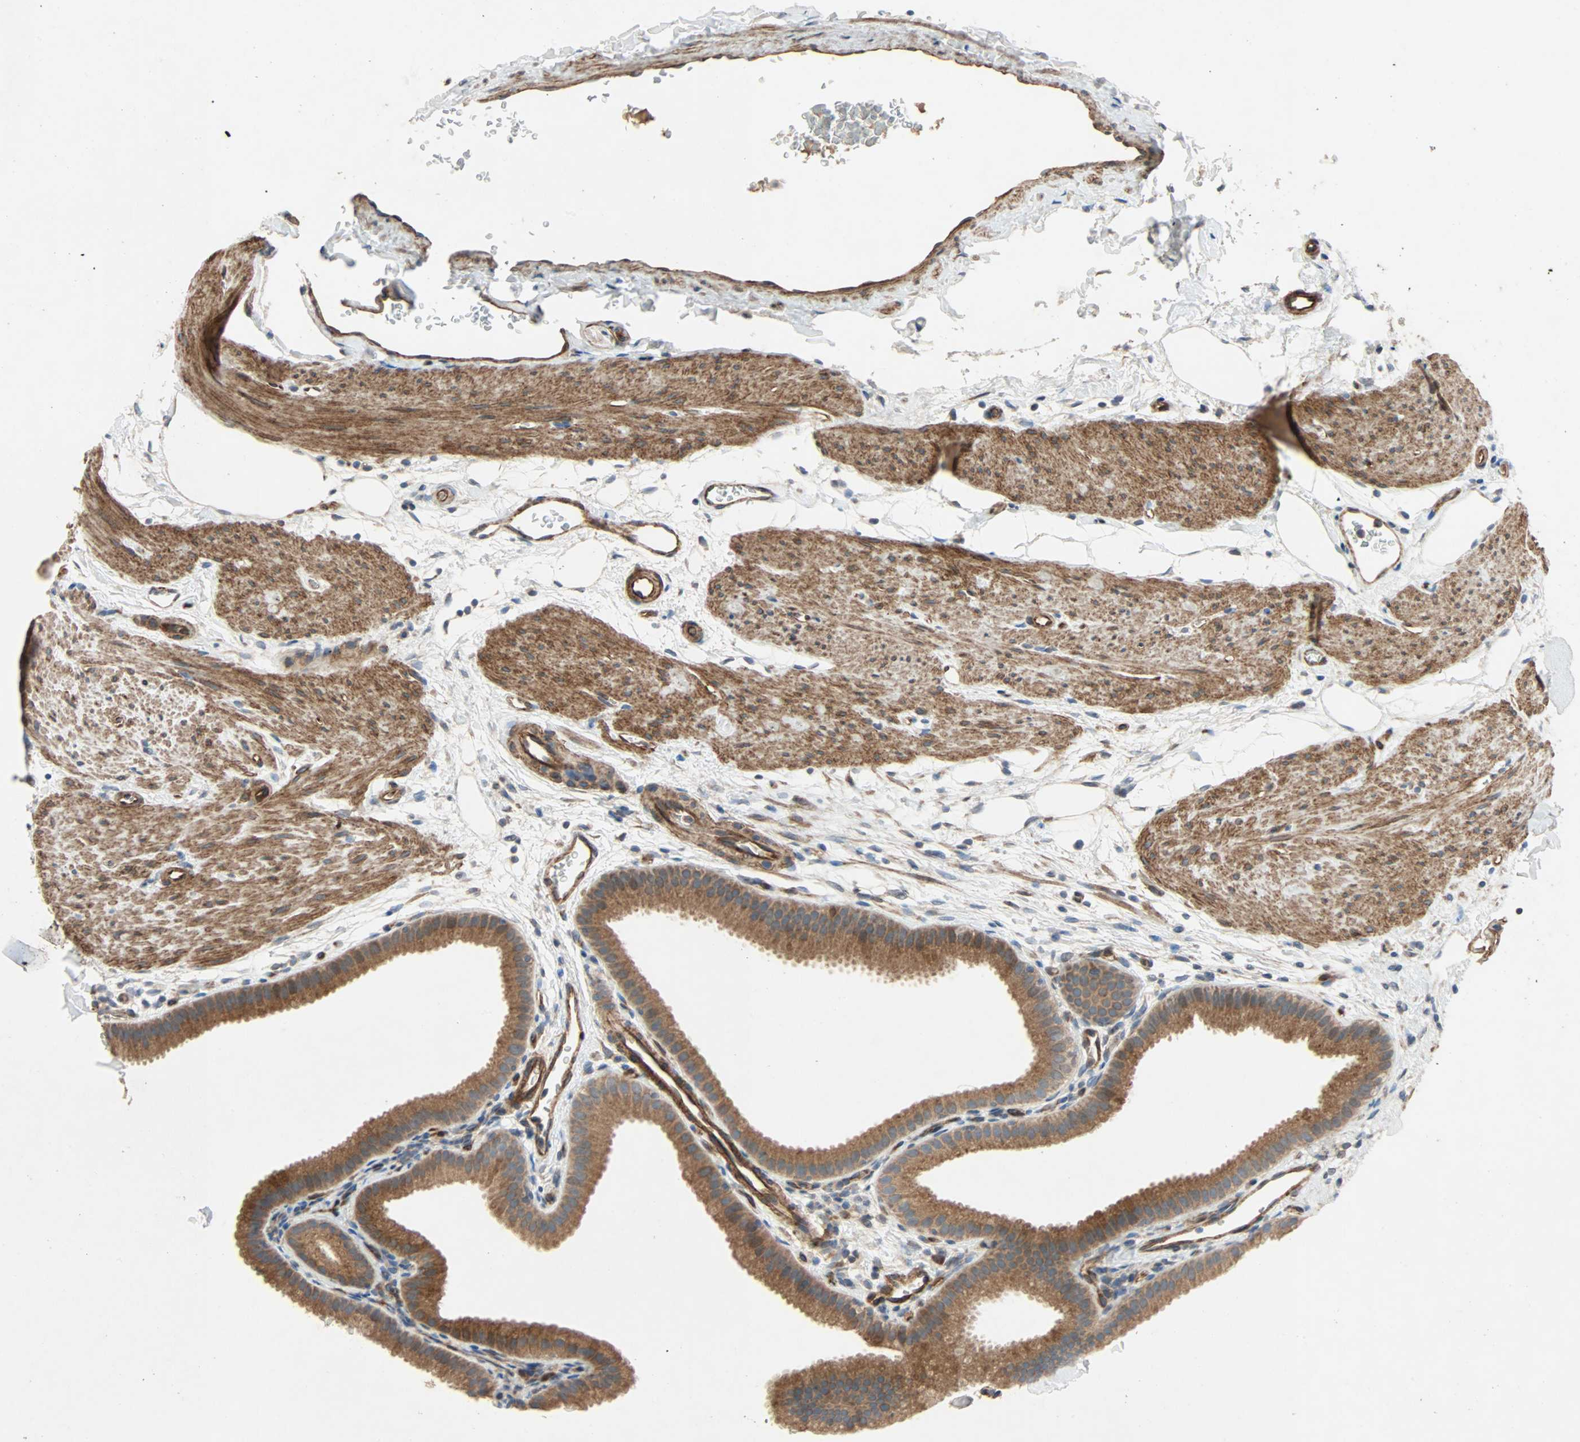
{"staining": {"intensity": "moderate", "quantity": ">75%", "location": "cytoplasmic/membranous"}, "tissue": "gallbladder", "cell_type": "Glandular cells", "image_type": "normal", "snomed": [{"axis": "morphology", "description": "Normal tissue, NOS"}, {"axis": "topography", "description": "Gallbladder"}], "caption": "Immunohistochemical staining of benign gallbladder reveals >75% levels of moderate cytoplasmic/membranous protein staining in approximately >75% of glandular cells. Ihc stains the protein in brown and the nuclei are stained blue.", "gene": "XYLT1", "patient": {"sex": "female", "age": 64}}